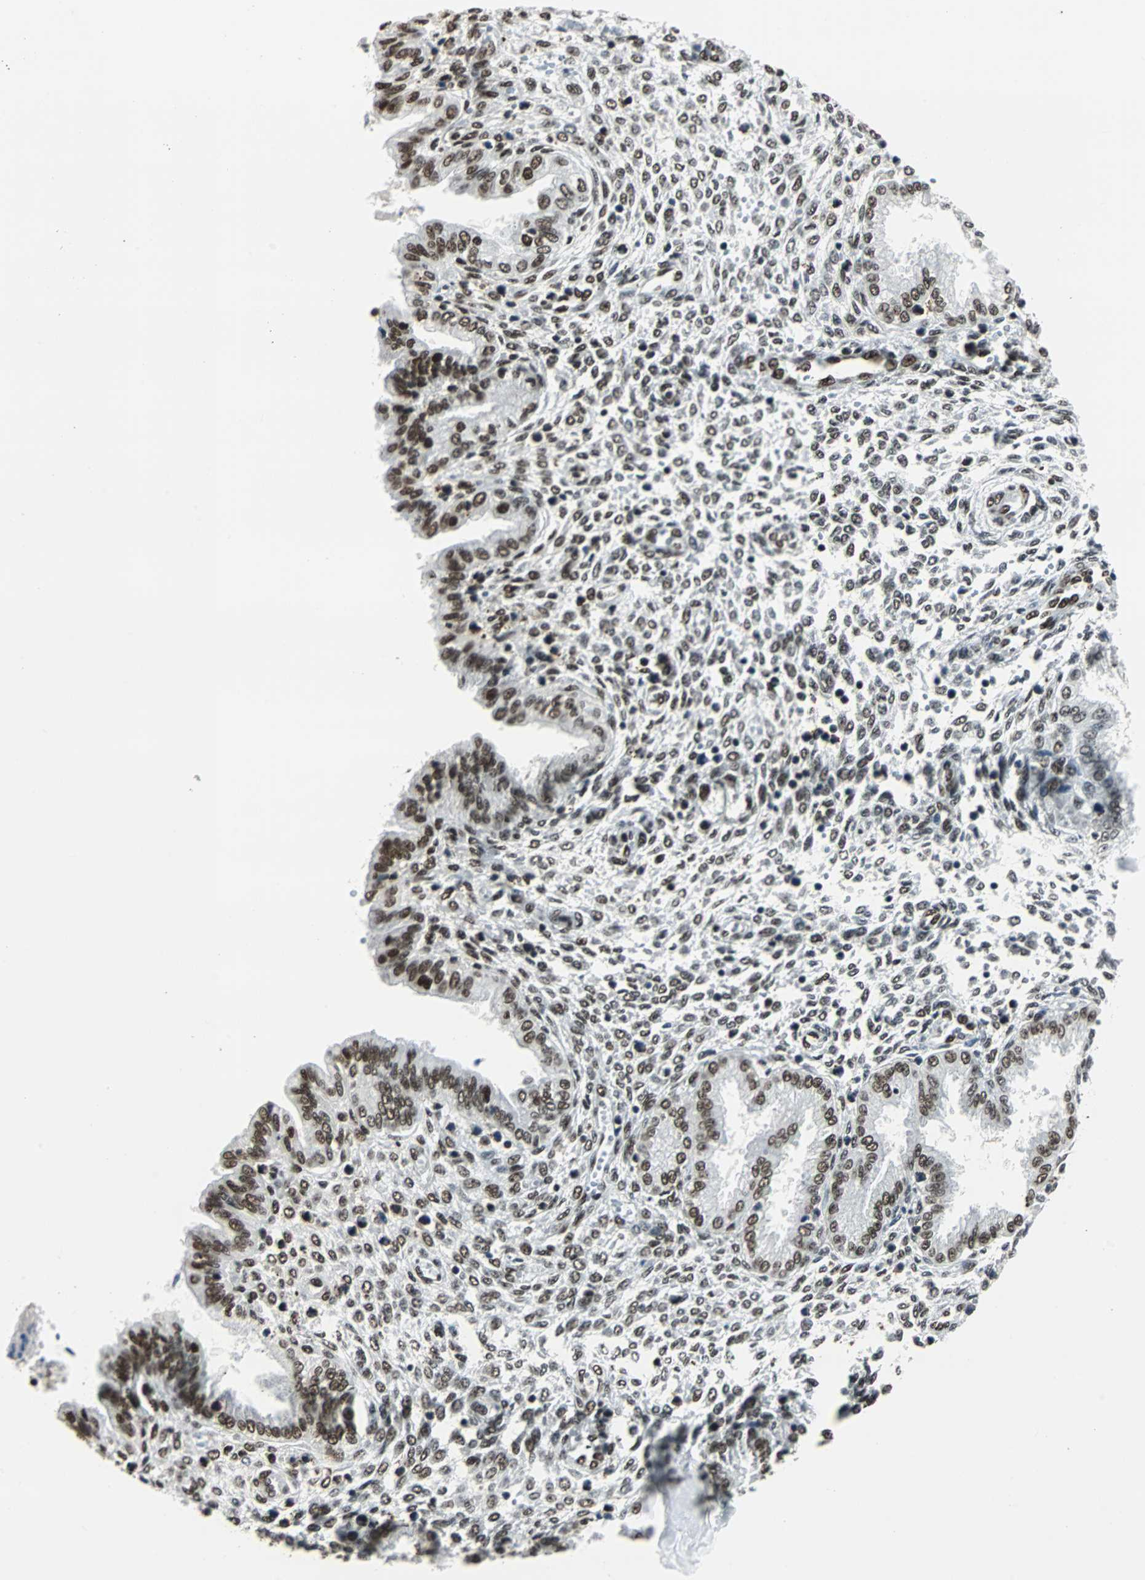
{"staining": {"intensity": "strong", "quantity": ">75%", "location": "nuclear"}, "tissue": "endometrium", "cell_type": "Cells in endometrial stroma", "image_type": "normal", "snomed": [{"axis": "morphology", "description": "Normal tissue, NOS"}, {"axis": "topography", "description": "Endometrium"}], "caption": "A brown stain highlights strong nuclear staining of a protein in cells in endometrial stroma of unremarkable endometrium. Using DAB (3,3'-diaminobenzidine) (brown) and hematoxylin (blue) stains, captured at high magnification using brightfield microscopy.", "gene": "XRCC4", "patient": {"sex": "female", "age": 33}}